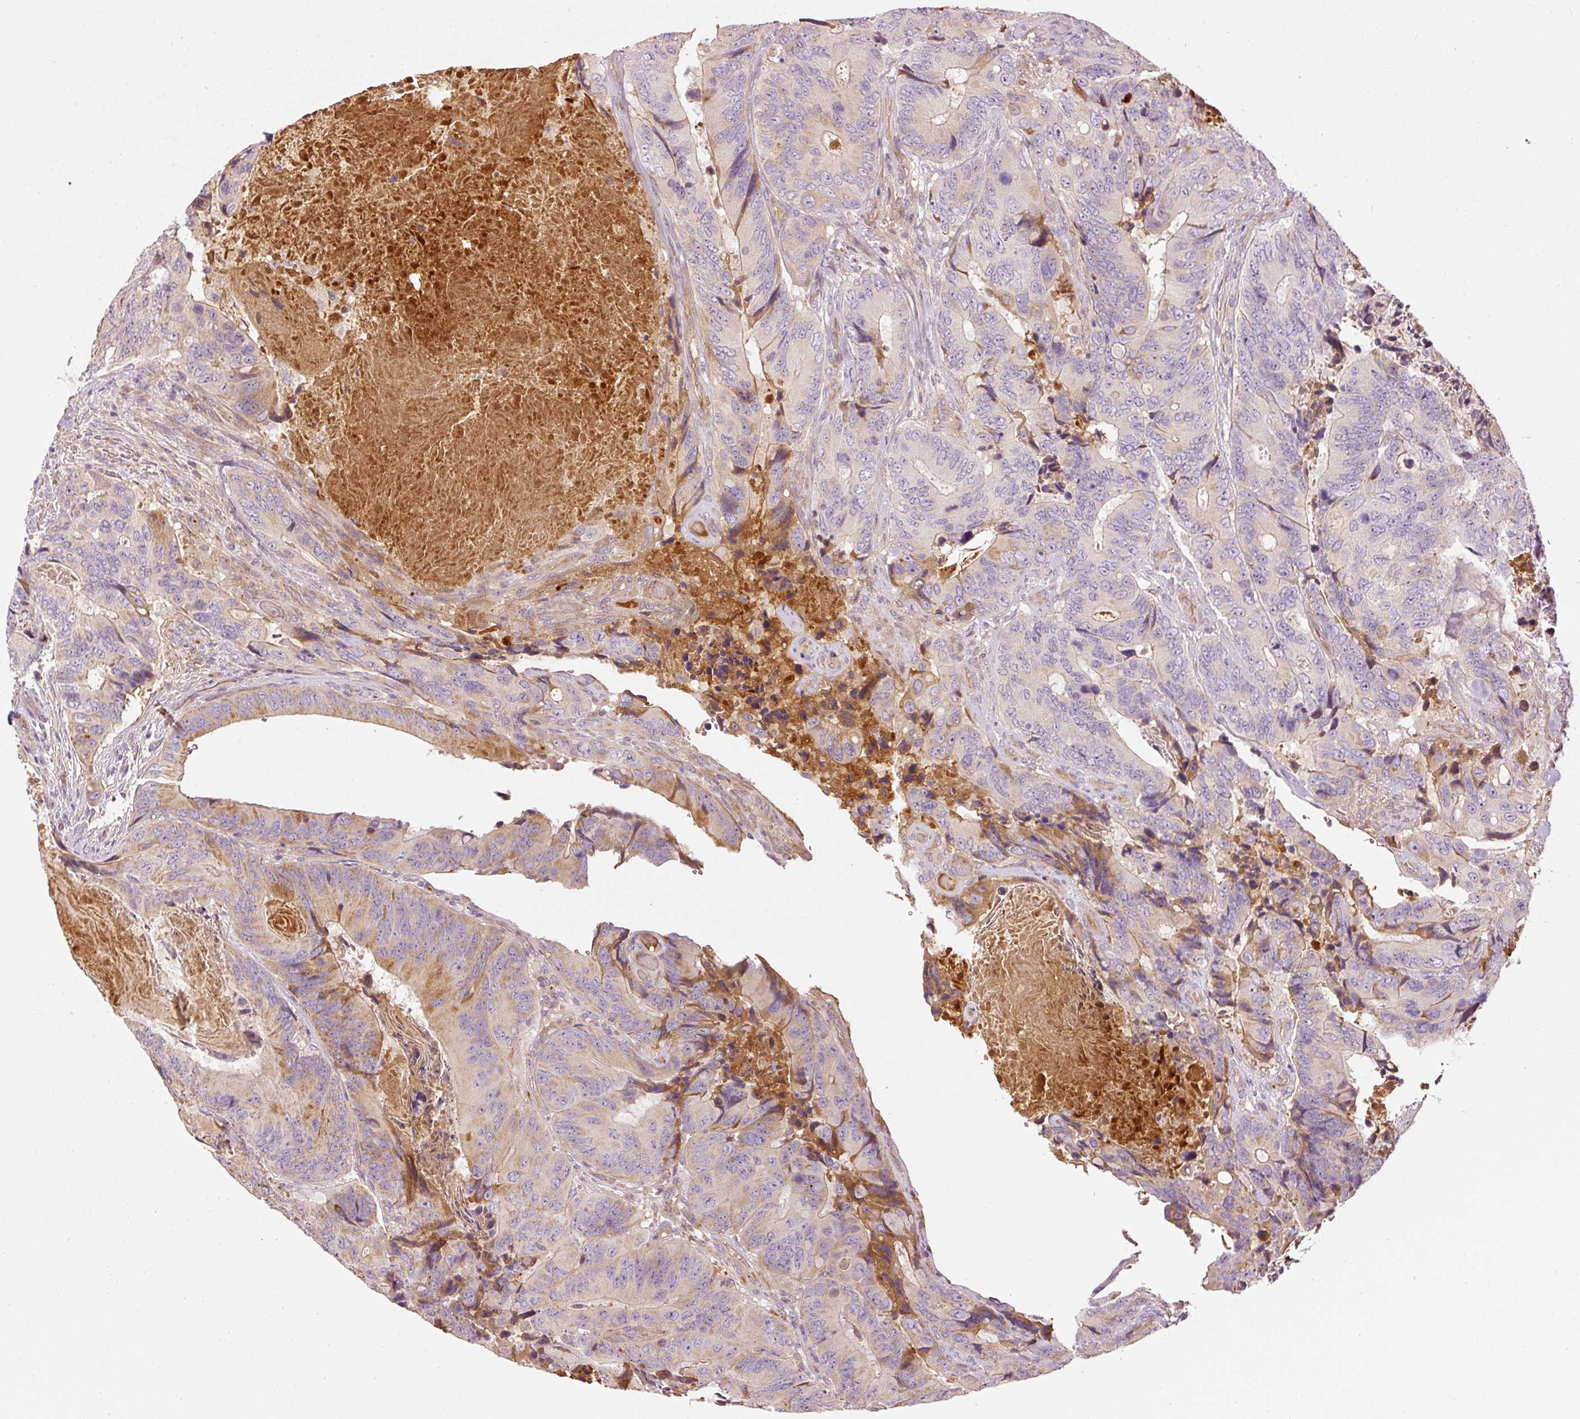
{"staining": {"intensity": "moderate", "quantity": "<25%", "location": "cytoplasmic/membranous"}, "tissue": "colorectal cancer", "cell_type": "Tumor cells", "image_type": "cancer", "snomed": [{"axis": "morphology", "description": "Adenocarcinoma, NOS"}, {"axis": "topography", "description": "Colon"}], "caption": "A brown stain labels moderate cytoplasmic/membranous expression of a protein in human colorectal cancer tumor cells.", "gene": "SERPING1", "patient": {"sex": "male", "age": 84}}